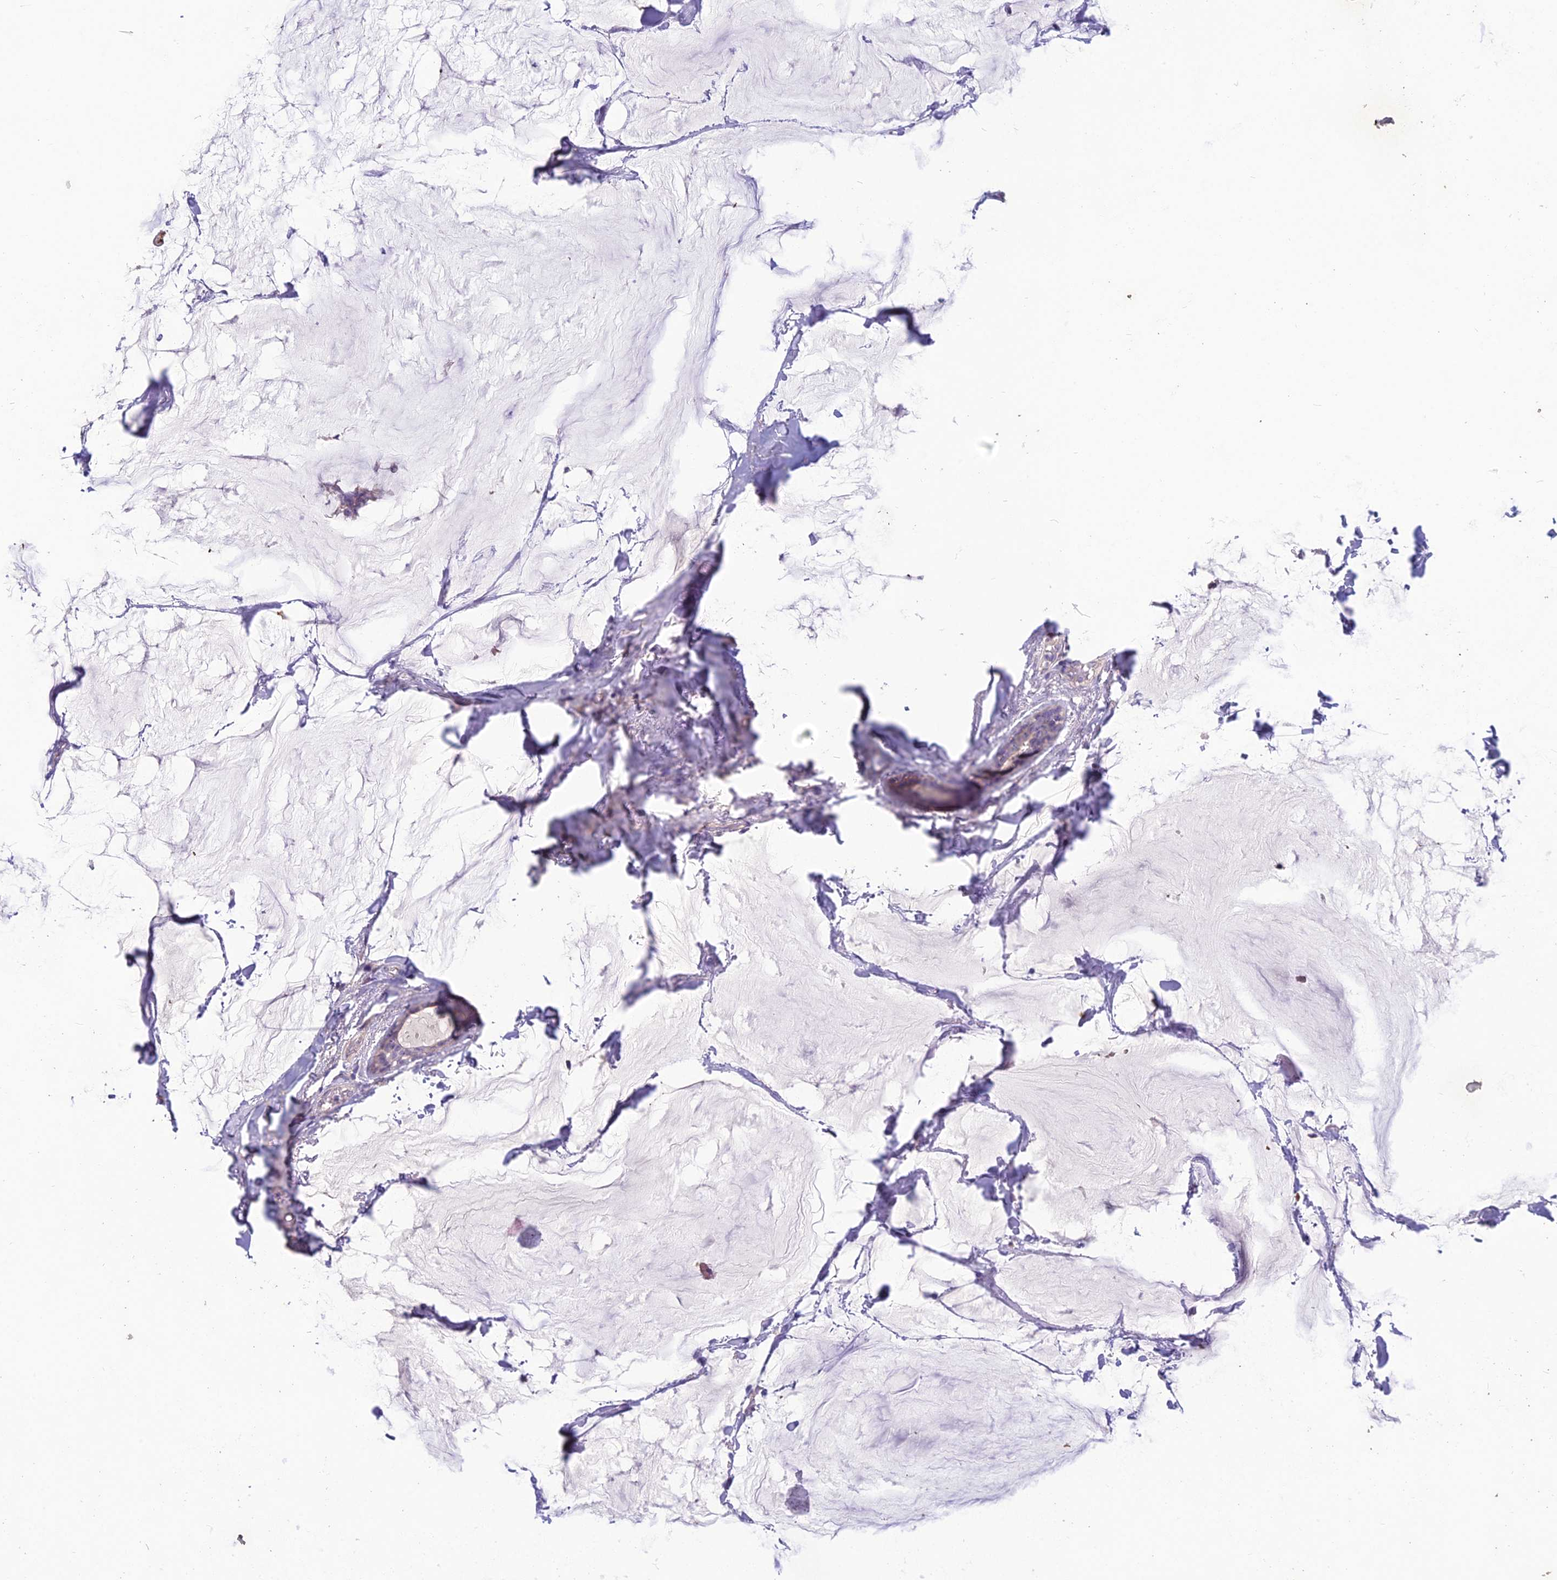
{"staining": {"intensity": "weak", "quantity": "<25%", "location": "cytoplasmic/membranous"}, "tissue": "breast cancer", "cell_type": "Tumor cells", "image_type": "cancer", "snomed": [{"axis": "morphology", "description": "Duct carcinoma"}, {"axis": "topography", "description": "Breast"}], "caption": "There is no significant staining in tumor cells of infiltrating ductal carcinoma (breast).", "gene": "CEACAM16", "patient": {"sex": "female", "age": 93}}